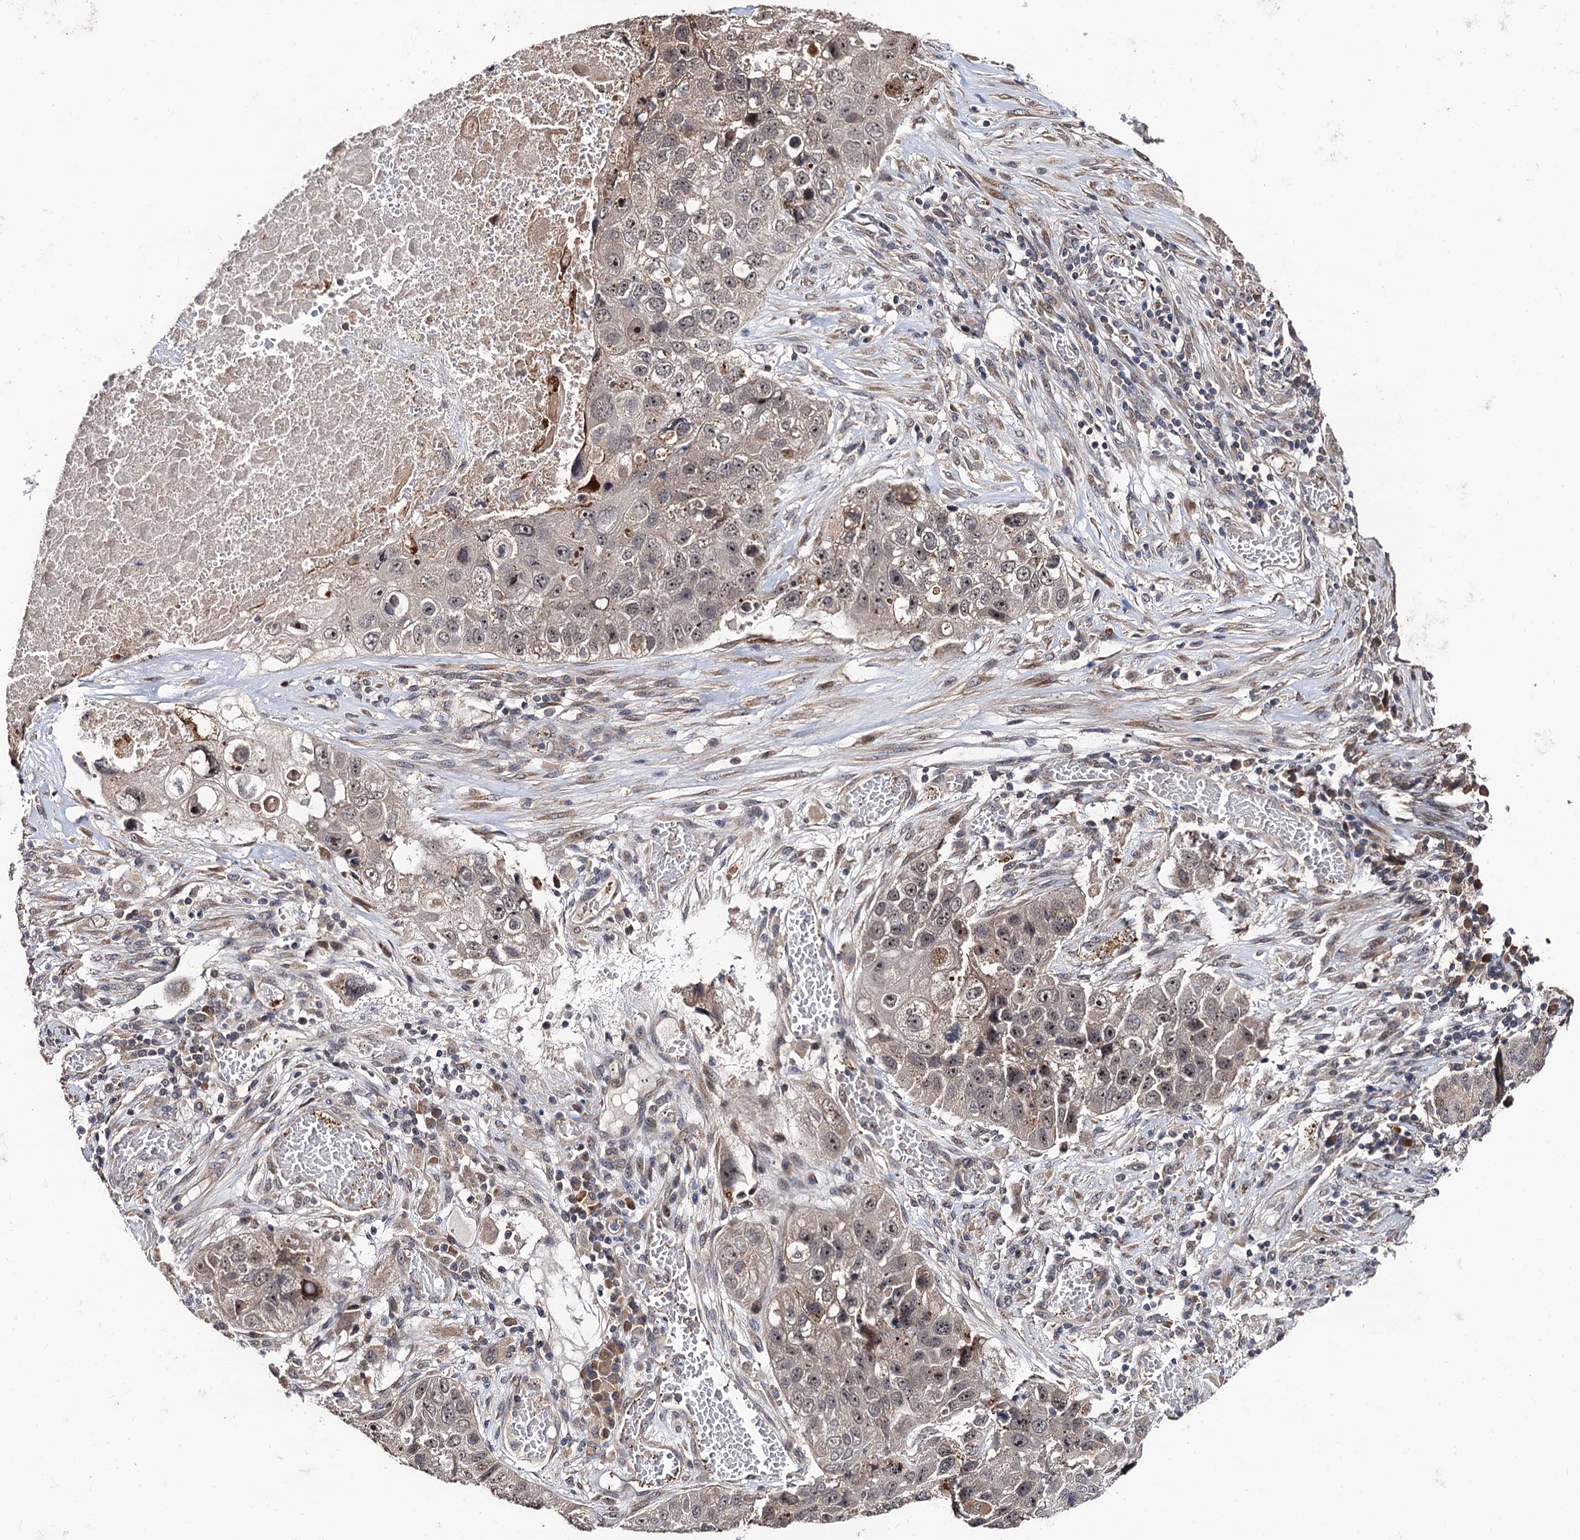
{"staining": {"intensity": "weak", "quantity": "25%-75%", "location": "nuclear"}, "tissue": "lung cancer", "cell_type": "Tumor cells", "image_type": "cancer", "snomed": [{"axis": "morphology", "description": "Squamous cell carcinoma, NOS"}, {"axis": "topography", "description": "Lung"}], "caption": "Human squamous cell carcinoma (lung) stained for a protein (brown) displays weak nuclear positive staining in approximately 25%-75% of tumor cells.", "gene": "LRRC63", "patient": {"sex": "male", "age": 61}}